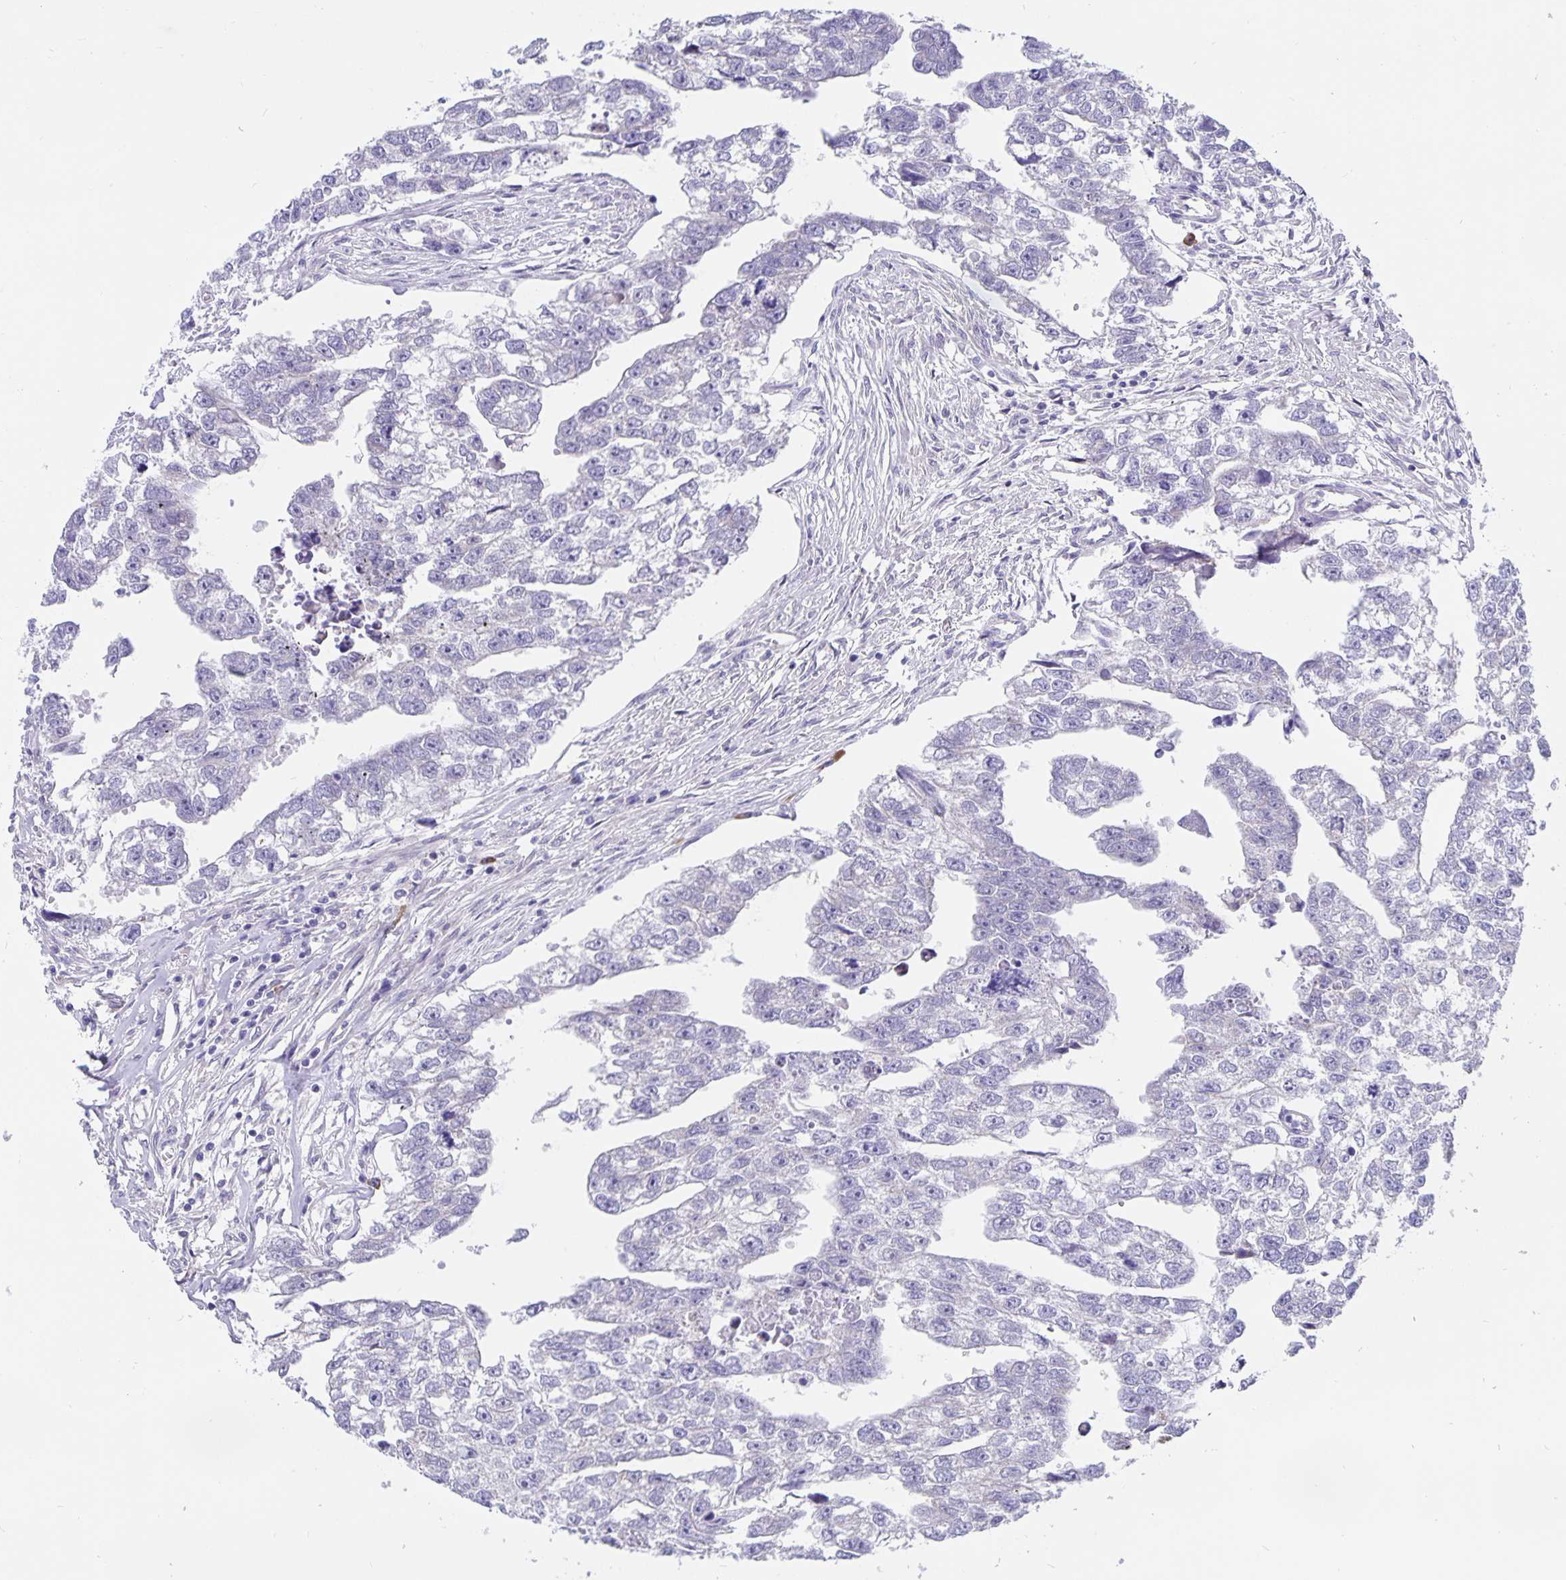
{"staining": {"intensity": "negative", "quantity": "none", "location": "none"}, "tissue": "testis cancer", "cell_type": "Tumor cells", "image_type": "cancer", "snomed": [{"axis": "morphology", "description": "Carcinoma, Embryonal, NOS"}, {"axis": "morphology", "description": "Teratoma, malignant, NOS"}, {"axis": "topography", "description": "Testis"}], "caption": "There is no significant expression in tumor cells of testis cancer (teratoma (malignant)). (Brightfield microscopy of DAB (3,3'-diaminobenzidine) immunohistochemistry (IHC) at high magnification).", "gene": "ERMN", "patient": {"sex": "male", "age": 44}}